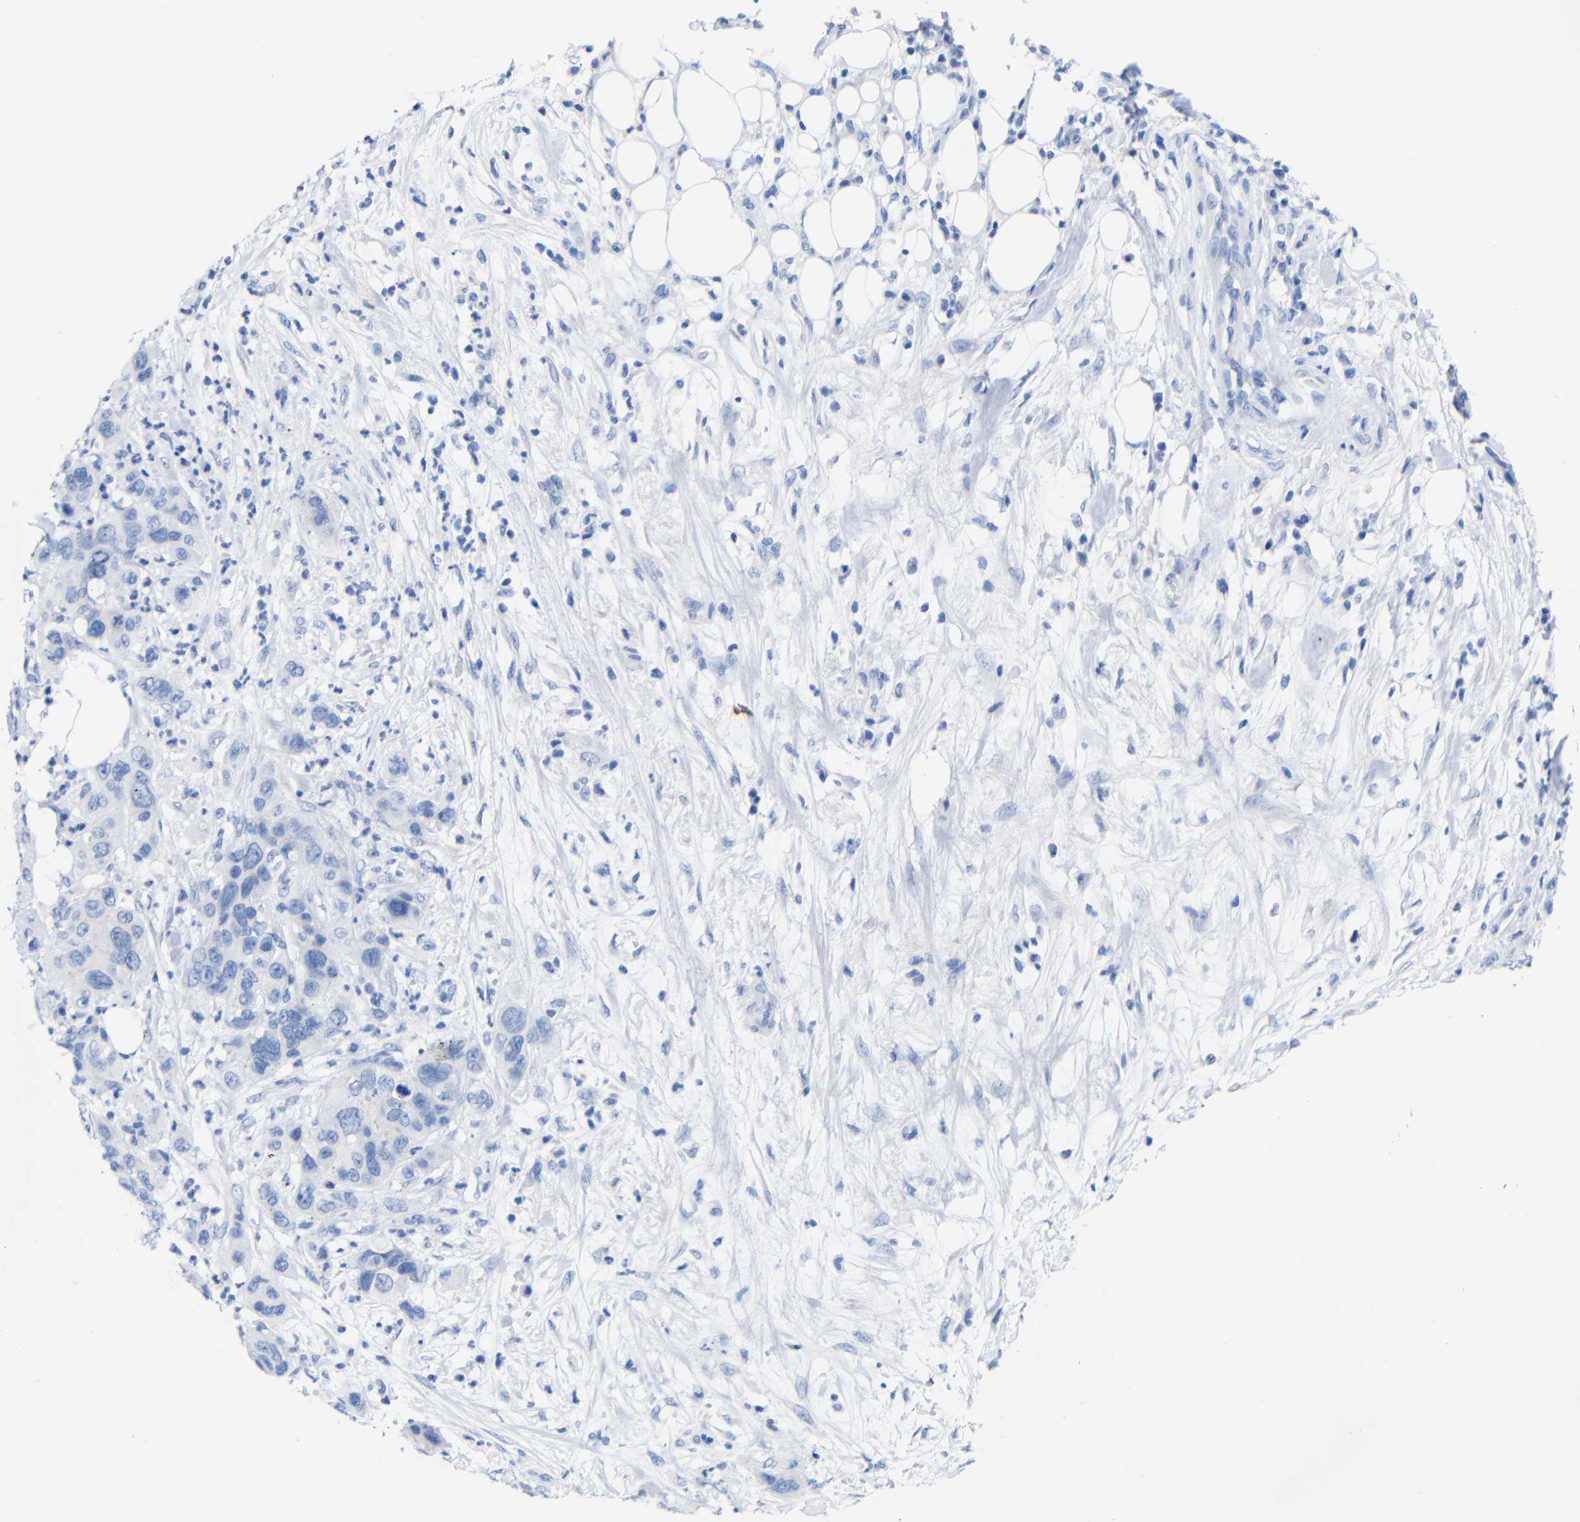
{"staining": {"intensity": "negative", "quantity": "none", "location": "none"}, "tissue": "pancreatic cancer", "cell_type": "Tumor cells", "image_type": "cancer", "snomed": [{"axis": "morphology", "description": "Adenocarcinoma, NOS"}, {"axis": "topography", "description": "Pancreas"}], "caption": "Adenocarcinoma (pancreatic) stained for a protein using IHC reveals no staining tumor cells.", "gene": "CGNL1", "patient": {"sex": "female", "age": 71}}